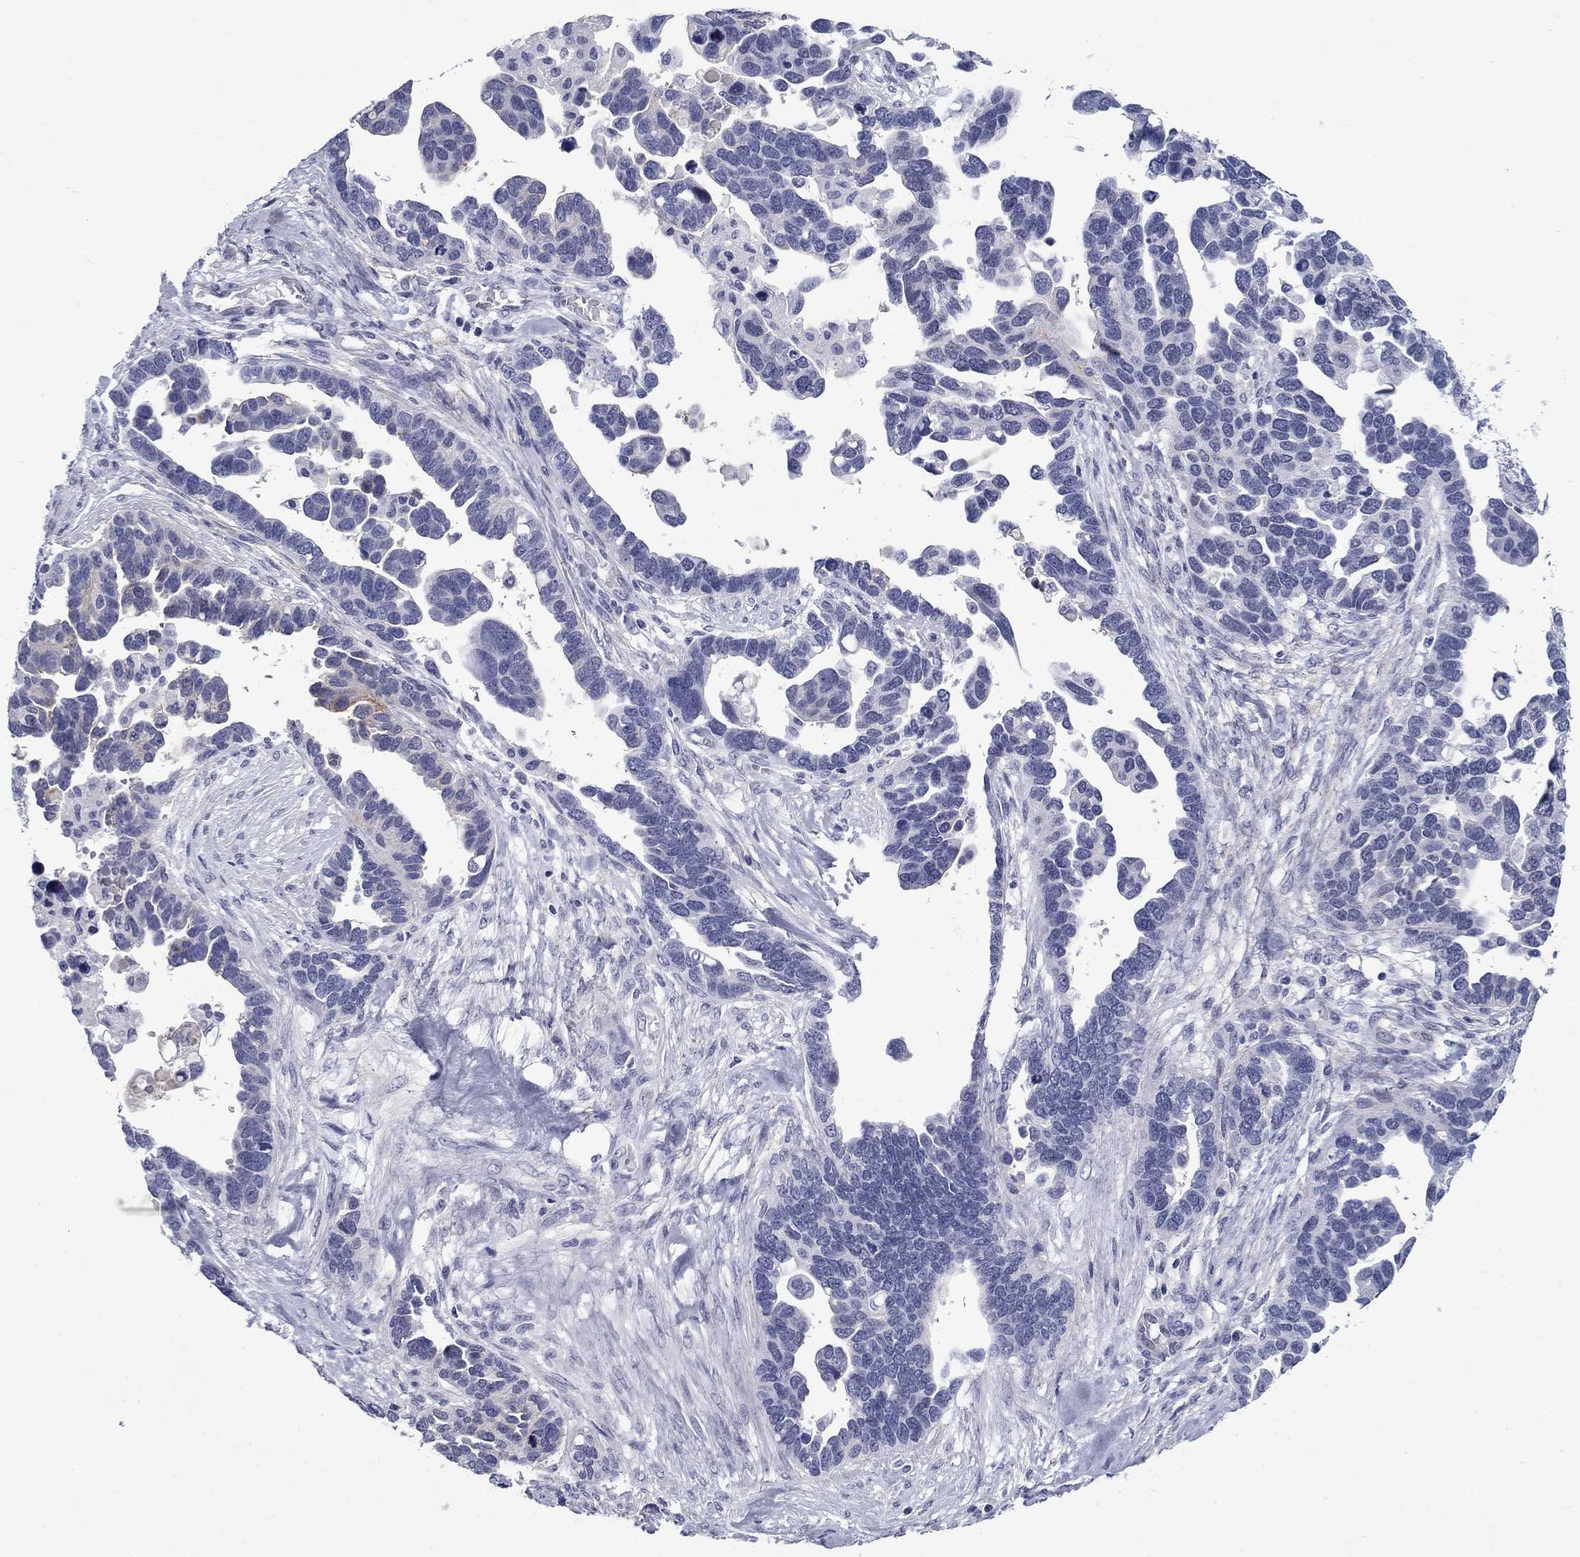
{"staining": {"intensity": "negative", "quantity": "none", "location": "none"}, "tissue": "ovarian cancer", "cell_type": "Tumor cells", "image_type": "cancer", "snomed": [{"axis": "morphology", "description": "Cystadenocarcinoma, serous, NOS"}, {"axis": "topography", "description": "Ovary"}], "caption": "Ovarian serous cystadenocarcinoma was stained to show a protein in brown. There is no significant staining in tumor cells. (IHC, brightfield microscopy, high magnification).", "gene": "C4orf19", "patient": {"sex": "female", "age": 54}}